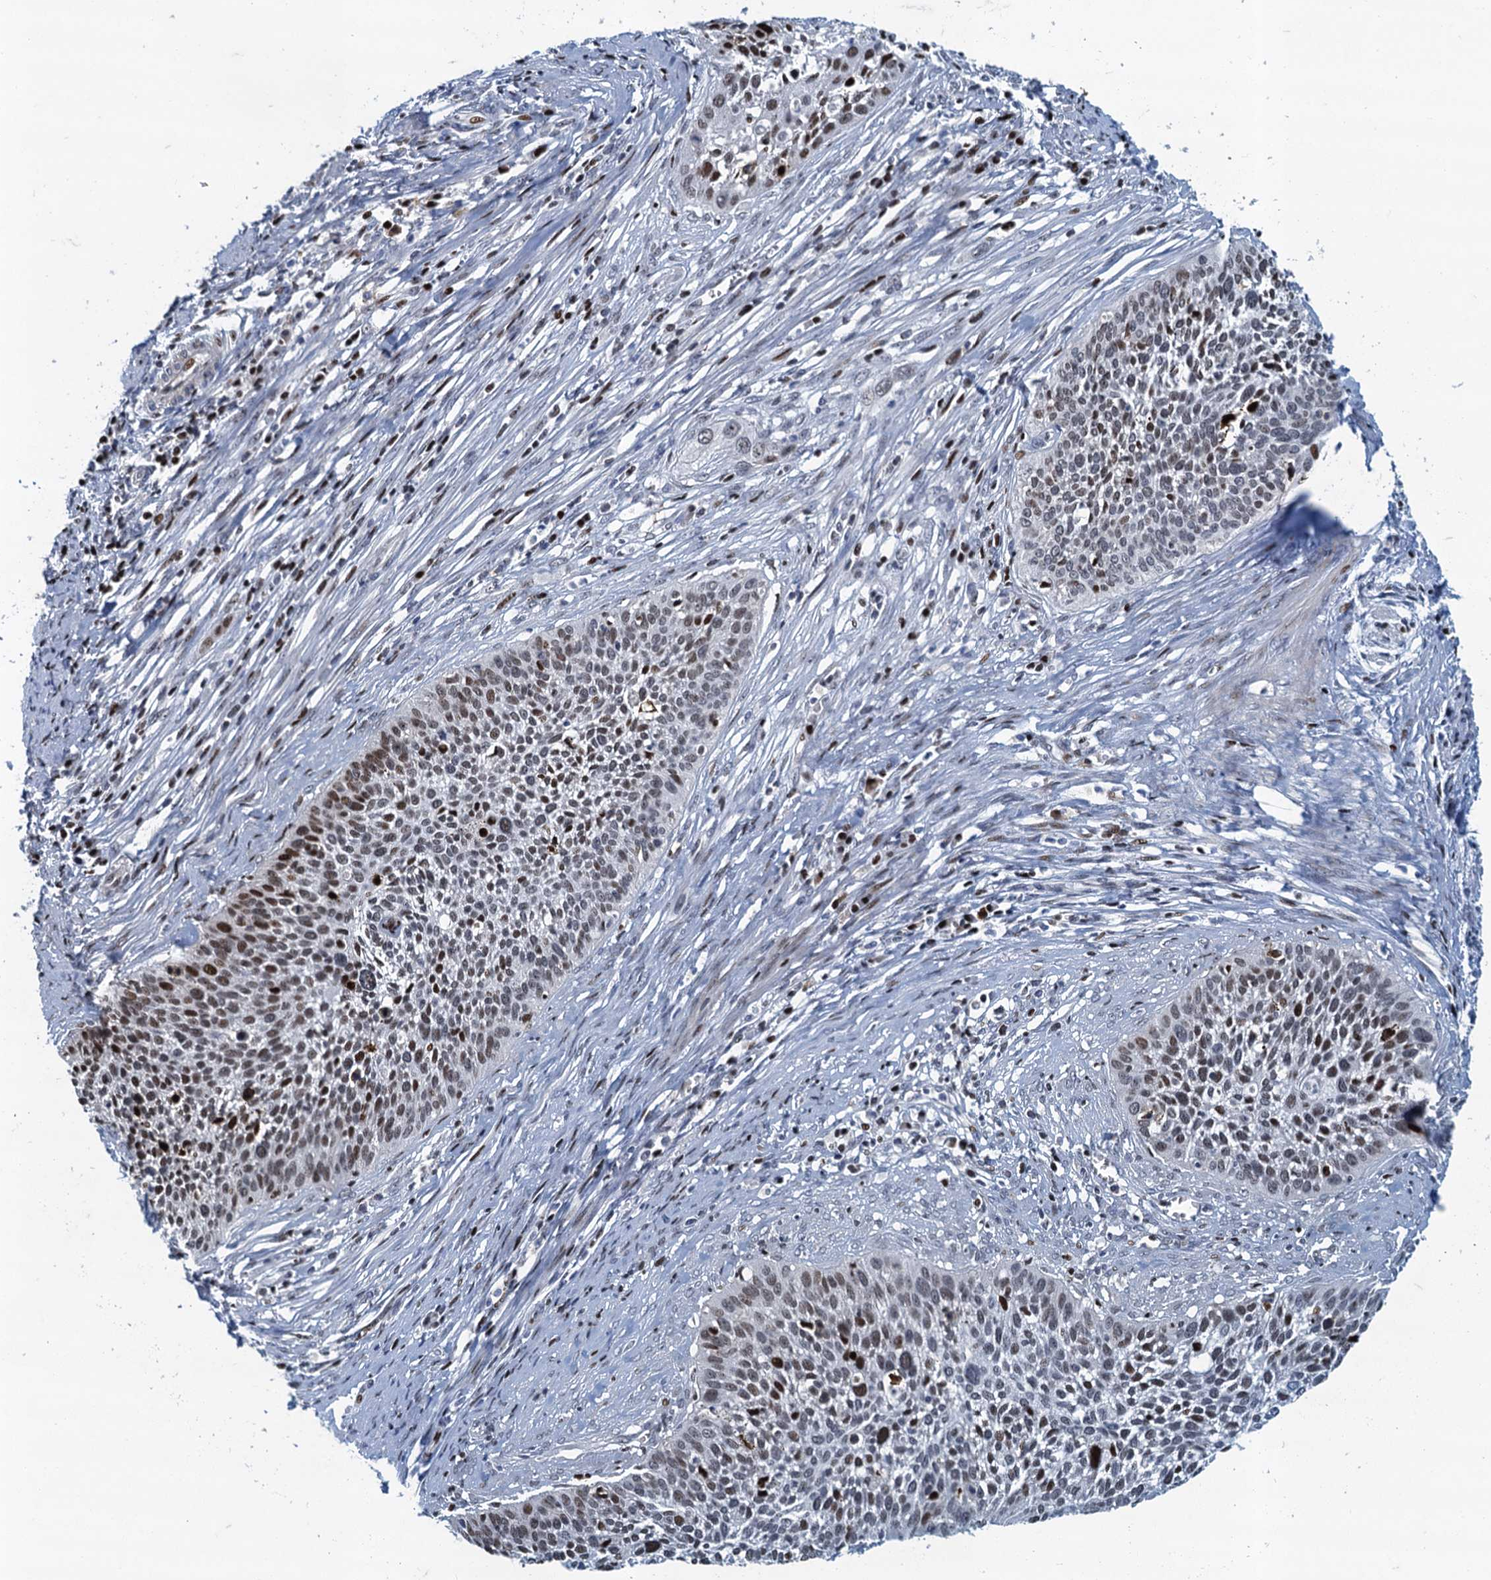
{"staining": {"intensity": "strong", "quantity": "25%-75%", "location": "nuclear"}, "tissue": "cervical cancer", "cell_type": "Tumor cells", "image_type": "cancer", "snomed": [{"axis": "morphology", "description": "Squamous cell carcinoma, NOS"}, {"axis": "topography", "description": "Cervix"}], "caption": "An image of human cervical squamous cell carcinoma stained for a protein demonstrates strong nuclear brown staining in tumor cells.", "gene": "ANKRD13D", "patient": {"sex": "female", "age": 34}}